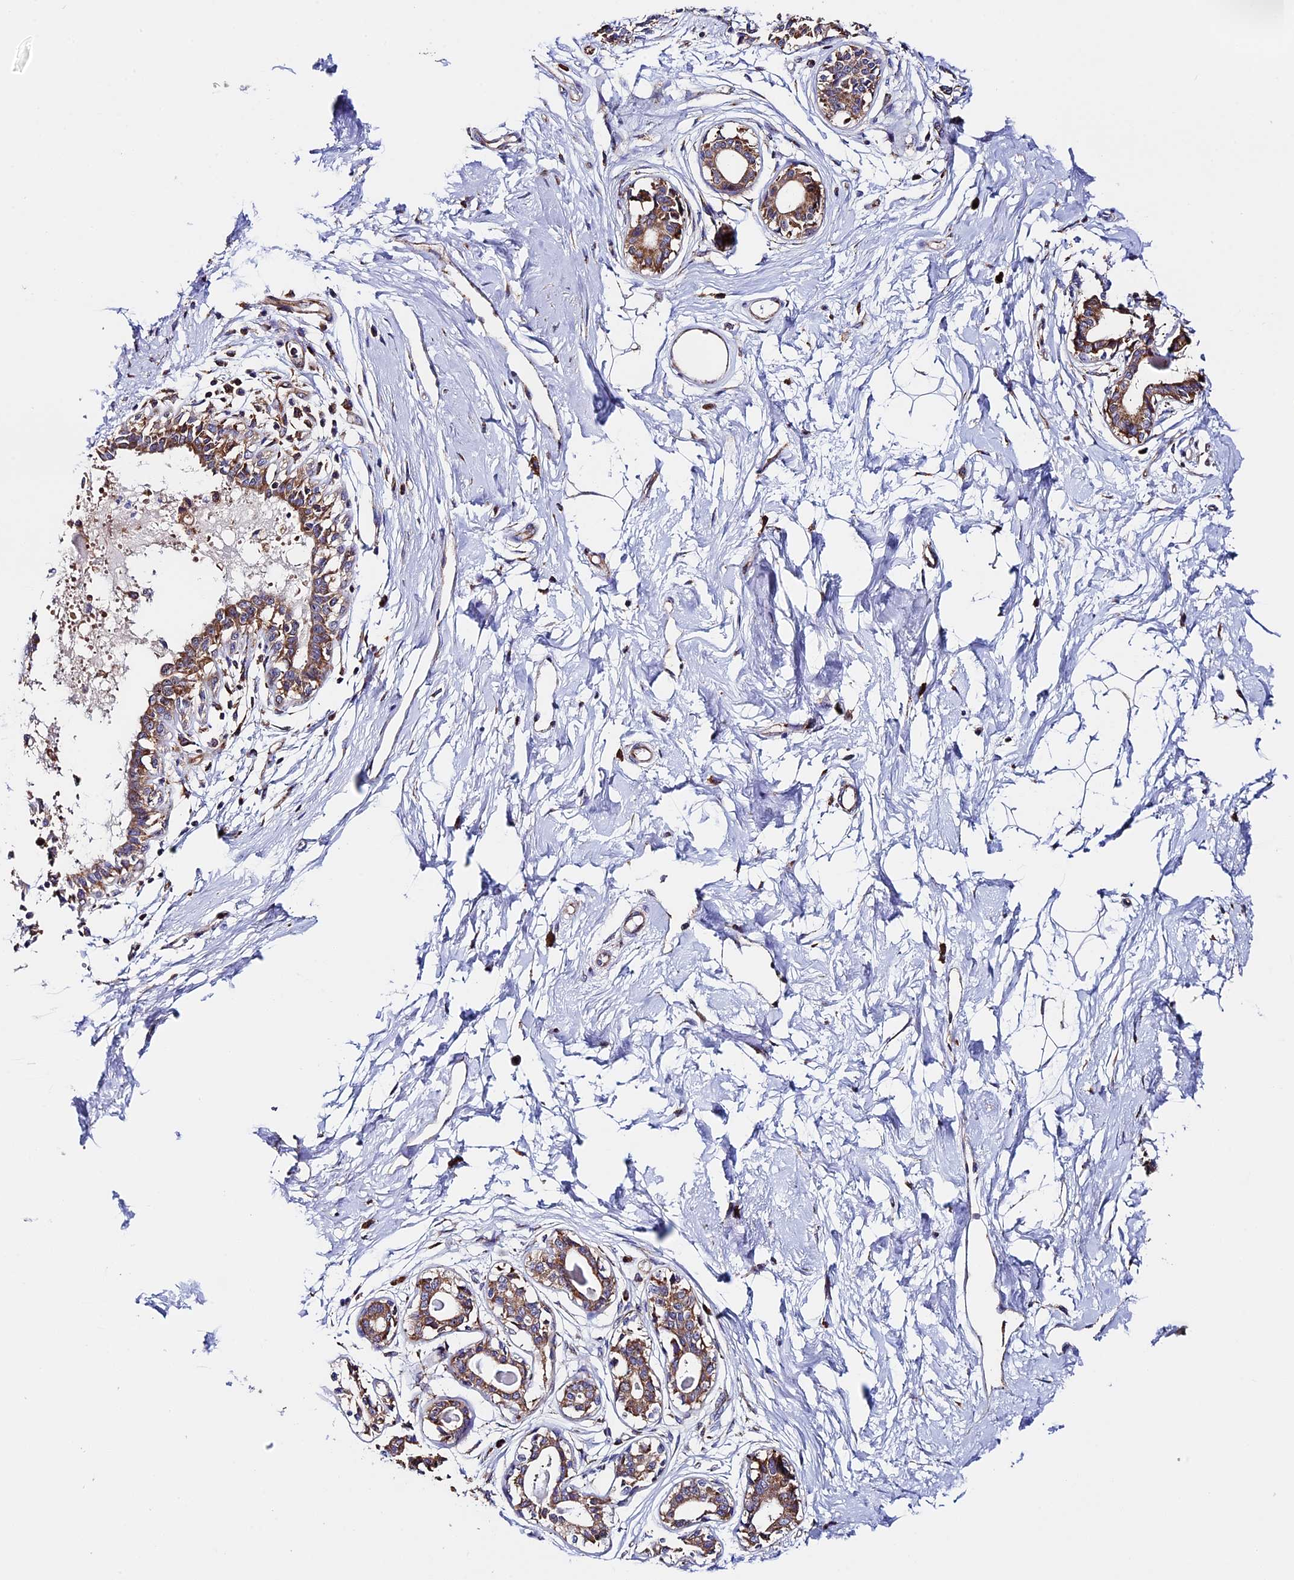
{"staining": {"intensity": "weak", "quantity": ">75%", "location": "cytoplasmic/membranous"}, "tissue": "breast", "cell_type": "Adipocytes", "image_type": "normal", "snomed": [{"axis": "morphology", "description": "Normal tissue, NOS"}, {"axis": "topography", "description": "Breast"}], "caption": "Immunohistochemistry image of benign human breast stained for a protein (brown), which displays low levels of weak cytoplasmic/membranous staining in approximately >75% of adipocytes.", "gene": "SLC9A5", "patient": {"sex": "female", "age": 45}}